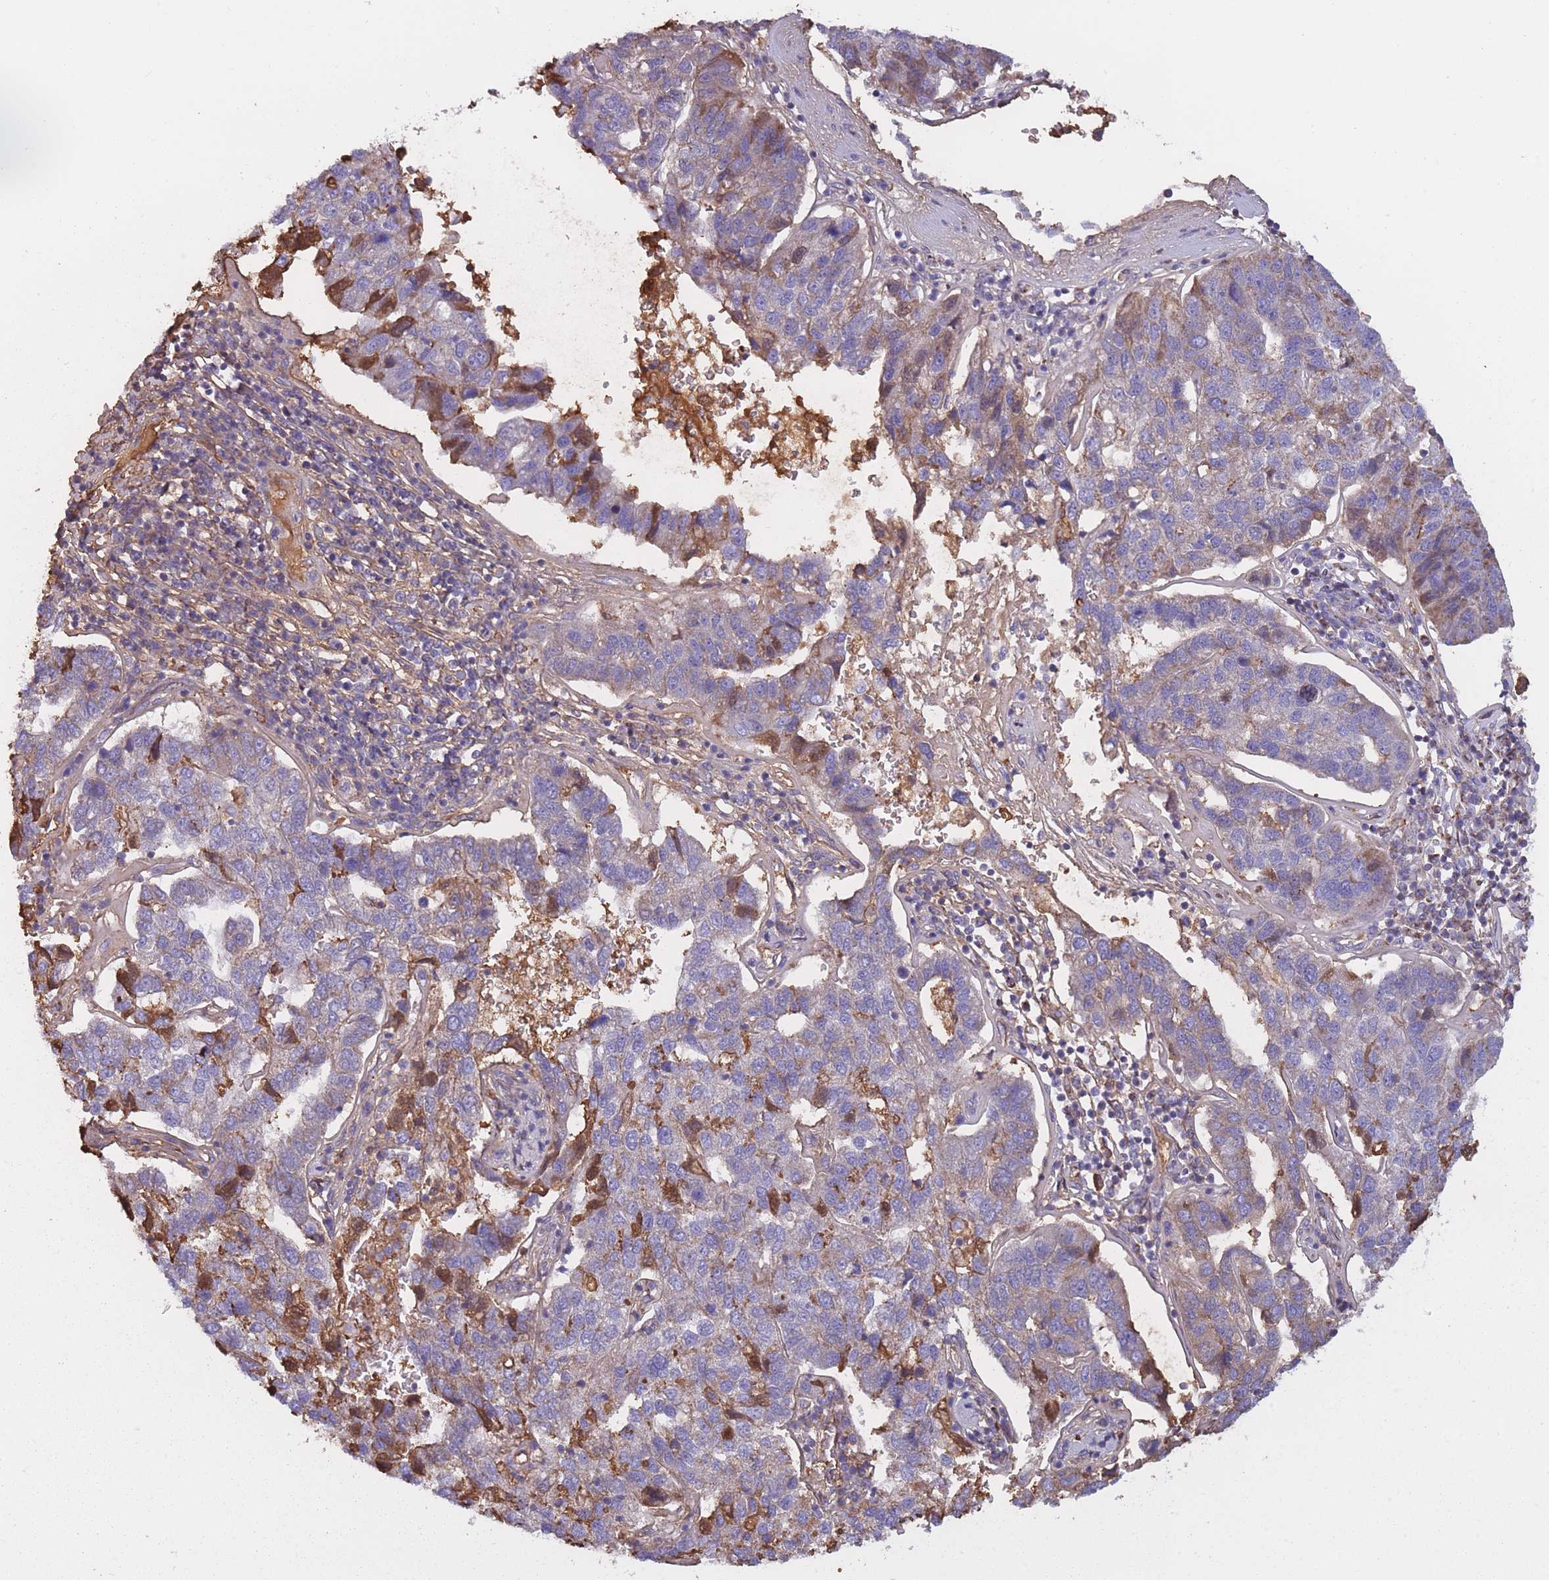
{"staining": {"intensity": "moderate", "quantity": "<25%", "location": "cytoplasmic/membranous"}, "tissue": "pancreatic cancer", "cell_type": "Tumor cells", "image_type": "cancer", "snomed": [{"axis": "morphology", "description": "Adenocarcinoma, NOS"}, {"axis": "topography", "description": "Pancreas"}], "caption": "Pancreatic adenocarcinoma stained with a brown dye shows moderate cytoplasmic/membranous positive positivity in approximately <25% of tumor cells.", "gene": "KAT2A", "patient": {"sex": "female", "age": 61}}